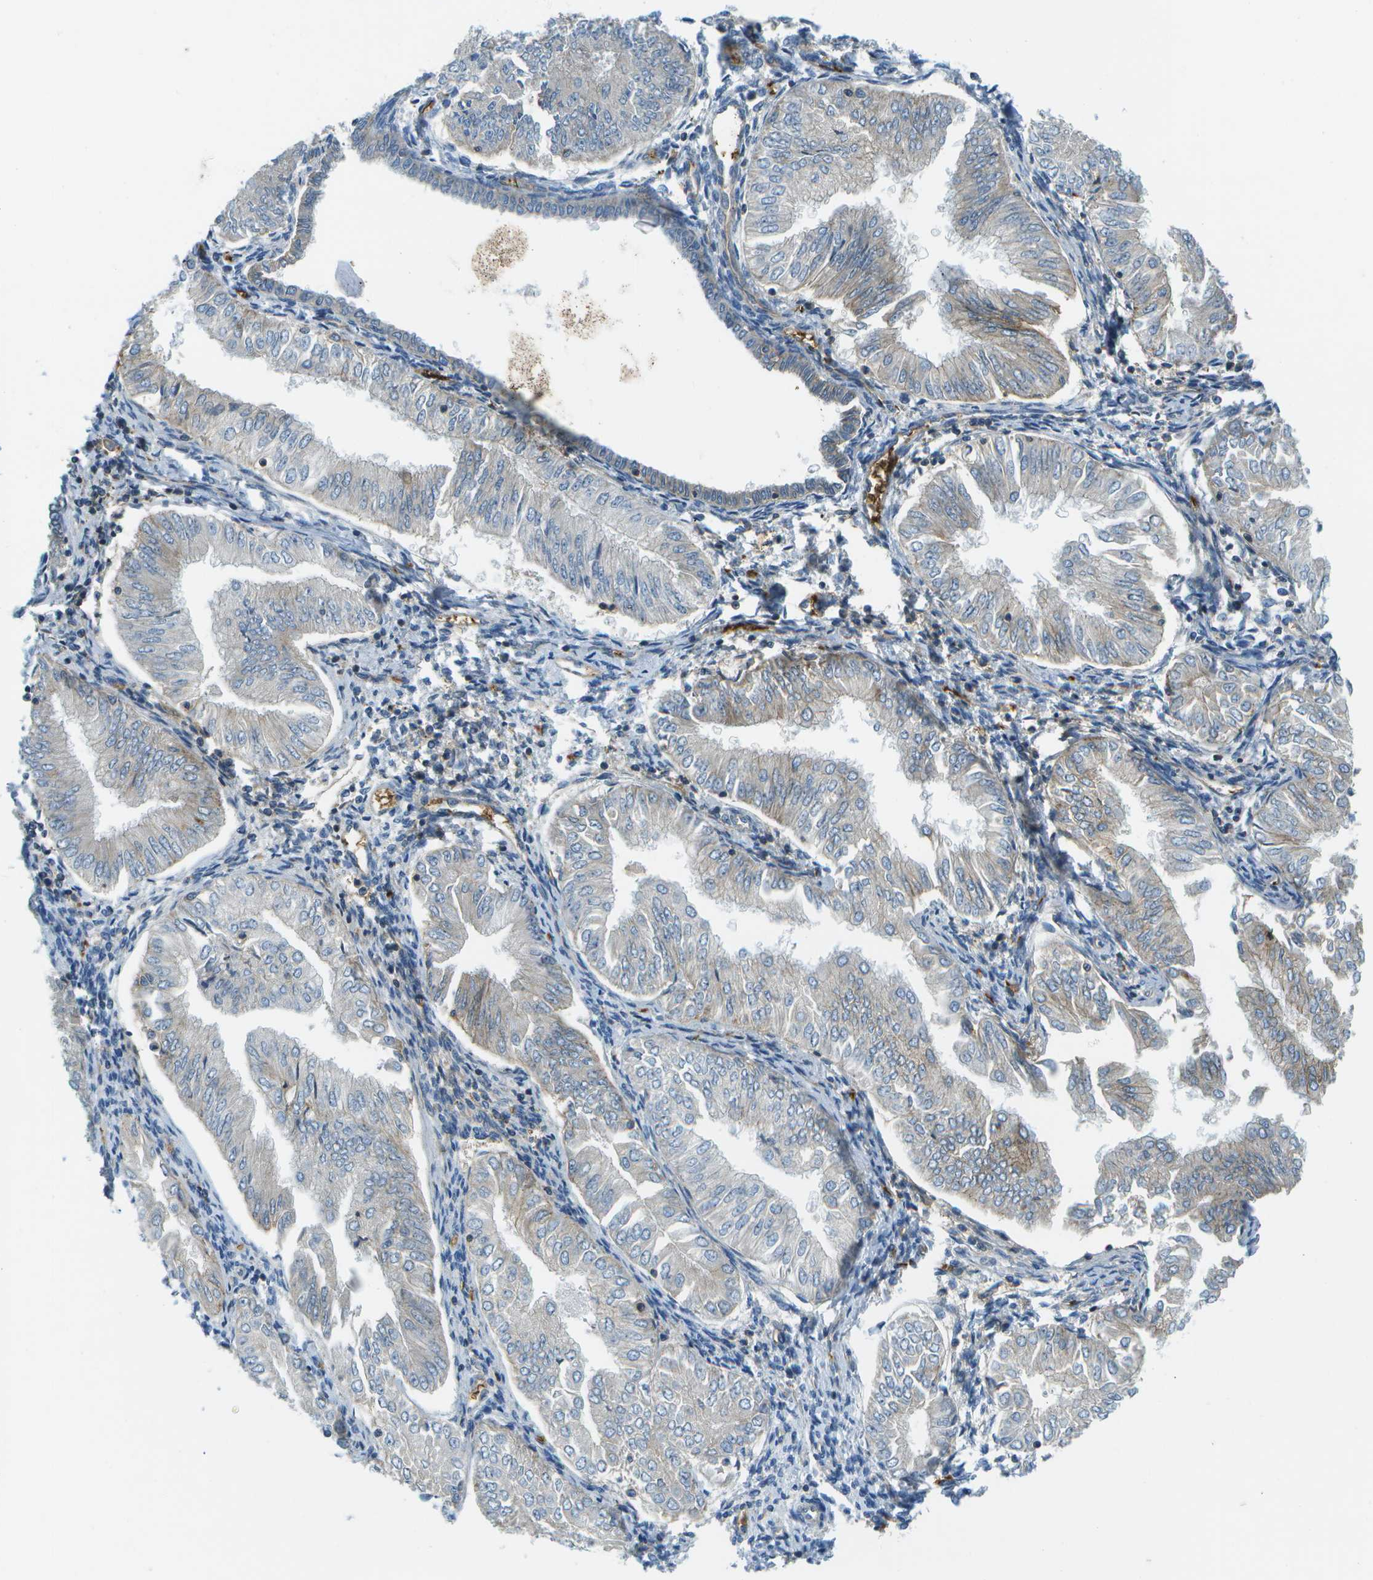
{"staining": {"intensity": "moderate", "quantity": "<25%", "location": "cytoplasmic/membranous"}, "tissue": "endometrial cancer", "cell_type": "Tumor cells", "image_type": "cancer", "snomed": [{"axis": "morphology", "description": "Adenocarcinoma, NOS"}, {"axis": "topography", "description": "Endometrium"}], "caption": "Protein staining of adenocarcinoma (endometrial) tissue reveals moderate cytoplasmic/membranous positivity in approximately <25% of tumor cells.", "gene": "CTIF", "patient": {"sex": "female", "age": 53}}